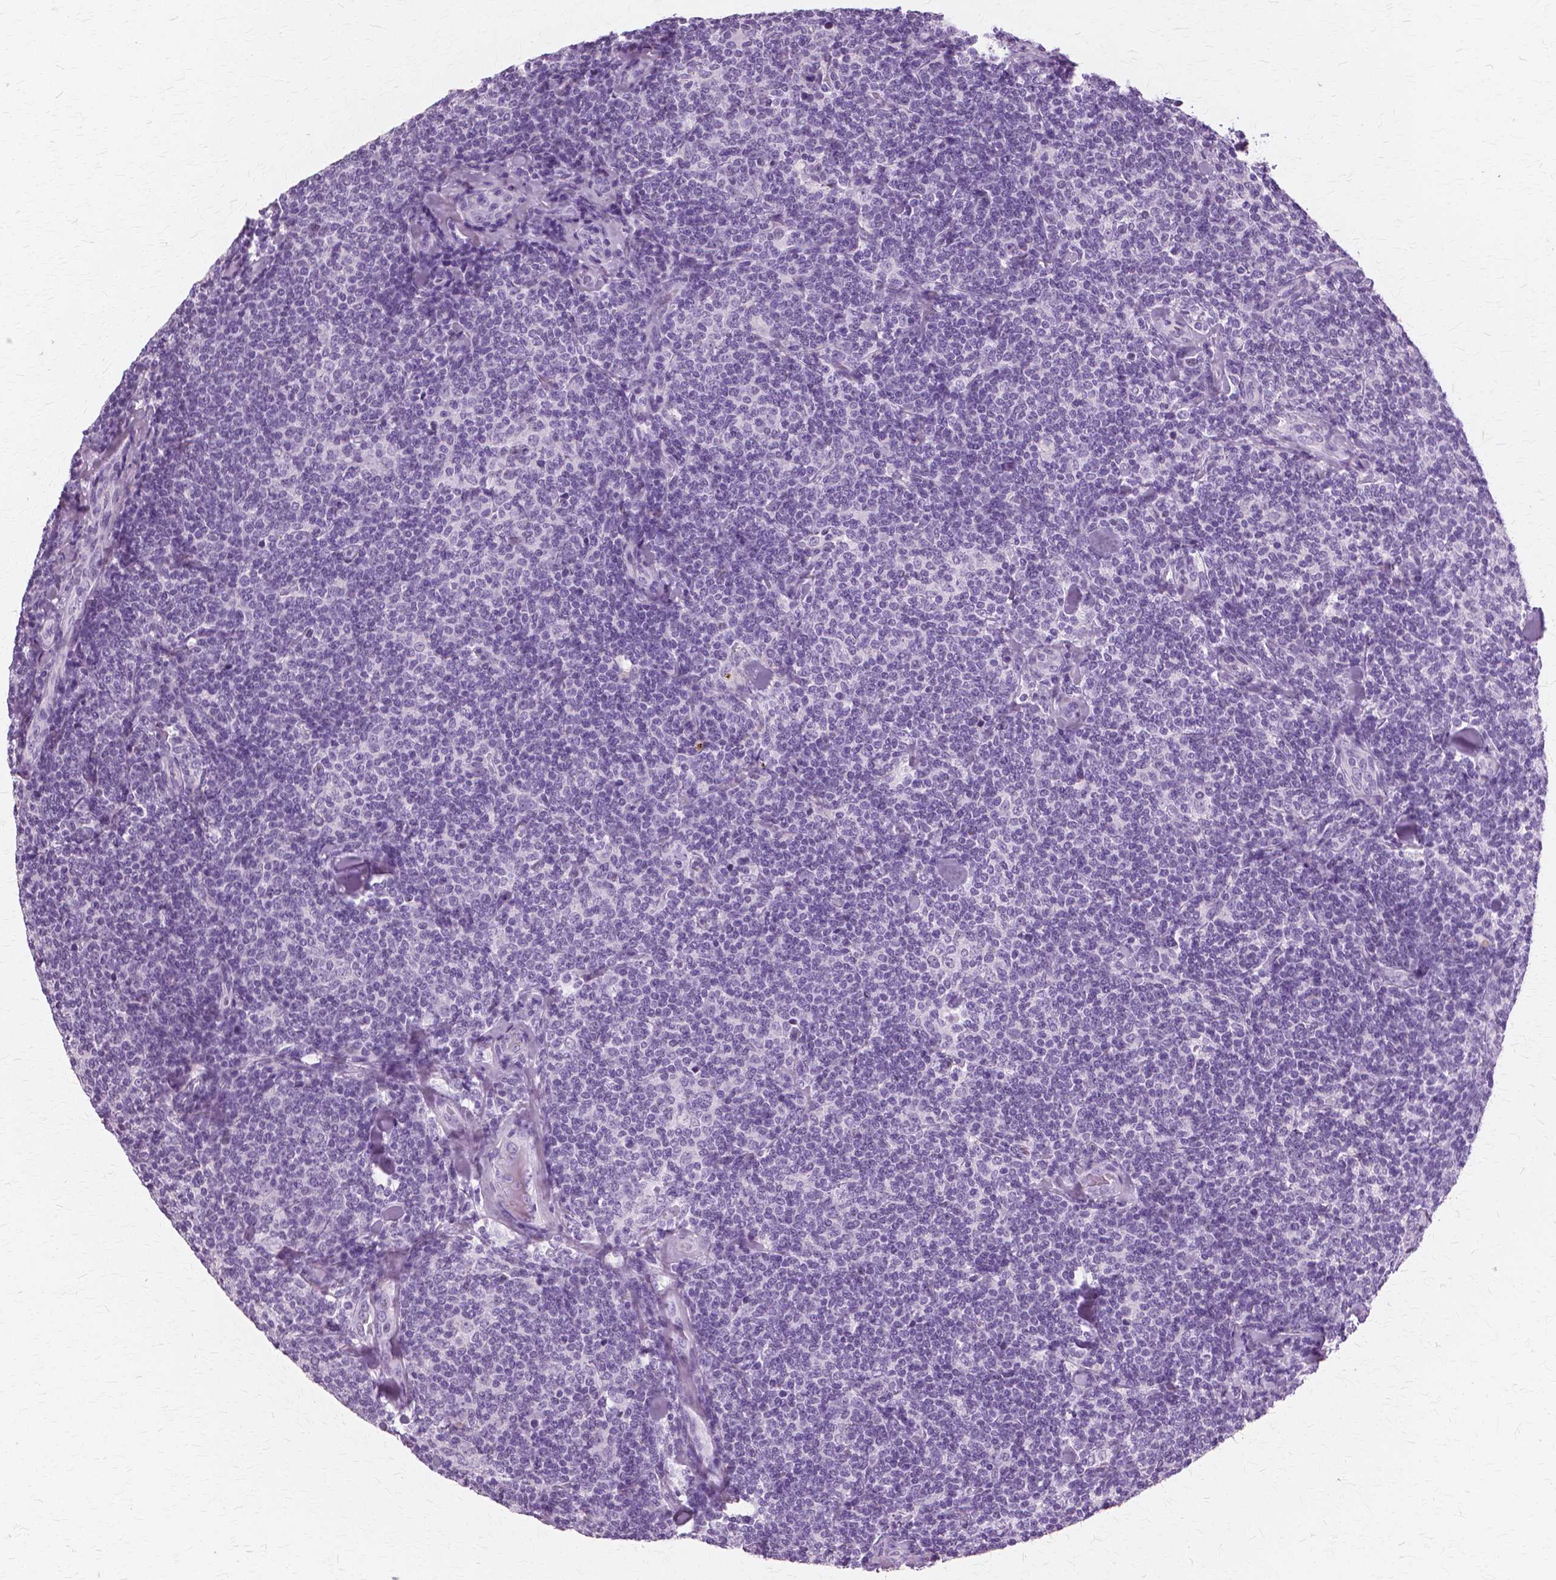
{"staining": {"intensity": "negative", "quantity": "none", "location": "none"}, "tissue": "lymphoma", "cell_type": "Tumor cells", "image_type": "cancer", "snomed": [{"axis": "morphology", "description": "Malignant lymphoma, non-Hodgkin's type, Low grade"}, {"axis": "topography", "description": "Lymph node"}], "caption": "Malignant lymphoma, non-Hodgkin's type (low-grade) was stained to show a protein in brown. There is no significant expression in tumor cells.", "gene": "SFTPD", "patient": {"sex": "female", "age": 56}}